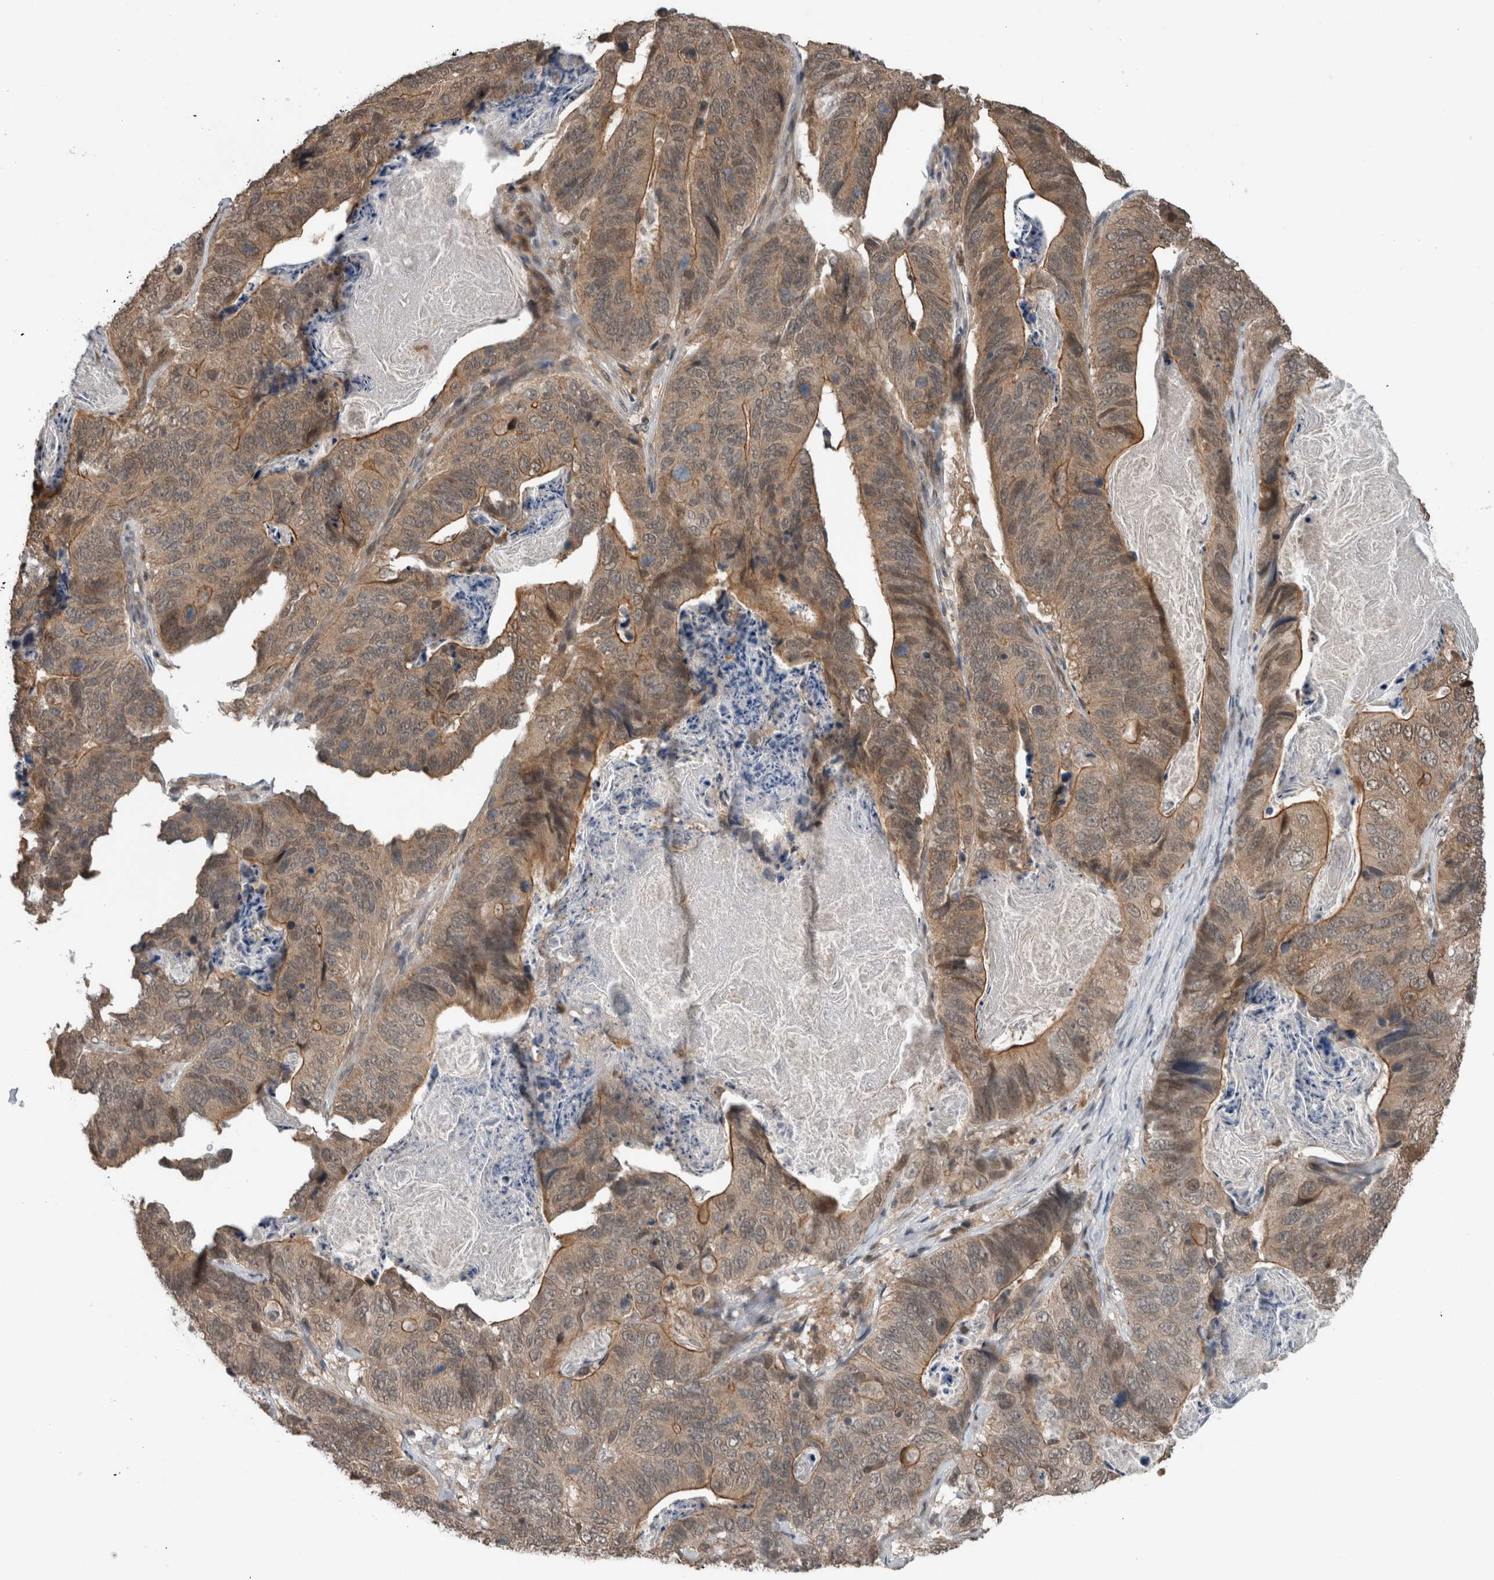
{"staining": {"intensity": "moderate", "quantity": ">75%", "location": "cytoplasmic/membranous"}, "tissue": "stomach cancer", "cell_type": "Tumor cells", "image_type": "cancer", "snomed": [{"axis": "morphology", "description": "Normal tissue, NOS"}, {"axis": "morphology", "description": "Adenocarcinoma, NOS"}, {"axis": "topography", "description": "Stomach"}], "caption": "Adenocarcinoma (stomach) stained for a protein (brown) reveals moderate cytoplasmic/membranous positive staining in approximately >75% of tumor cells.", "gene": "SPAG7", "patient": {"sex": "female", "age": 89}}